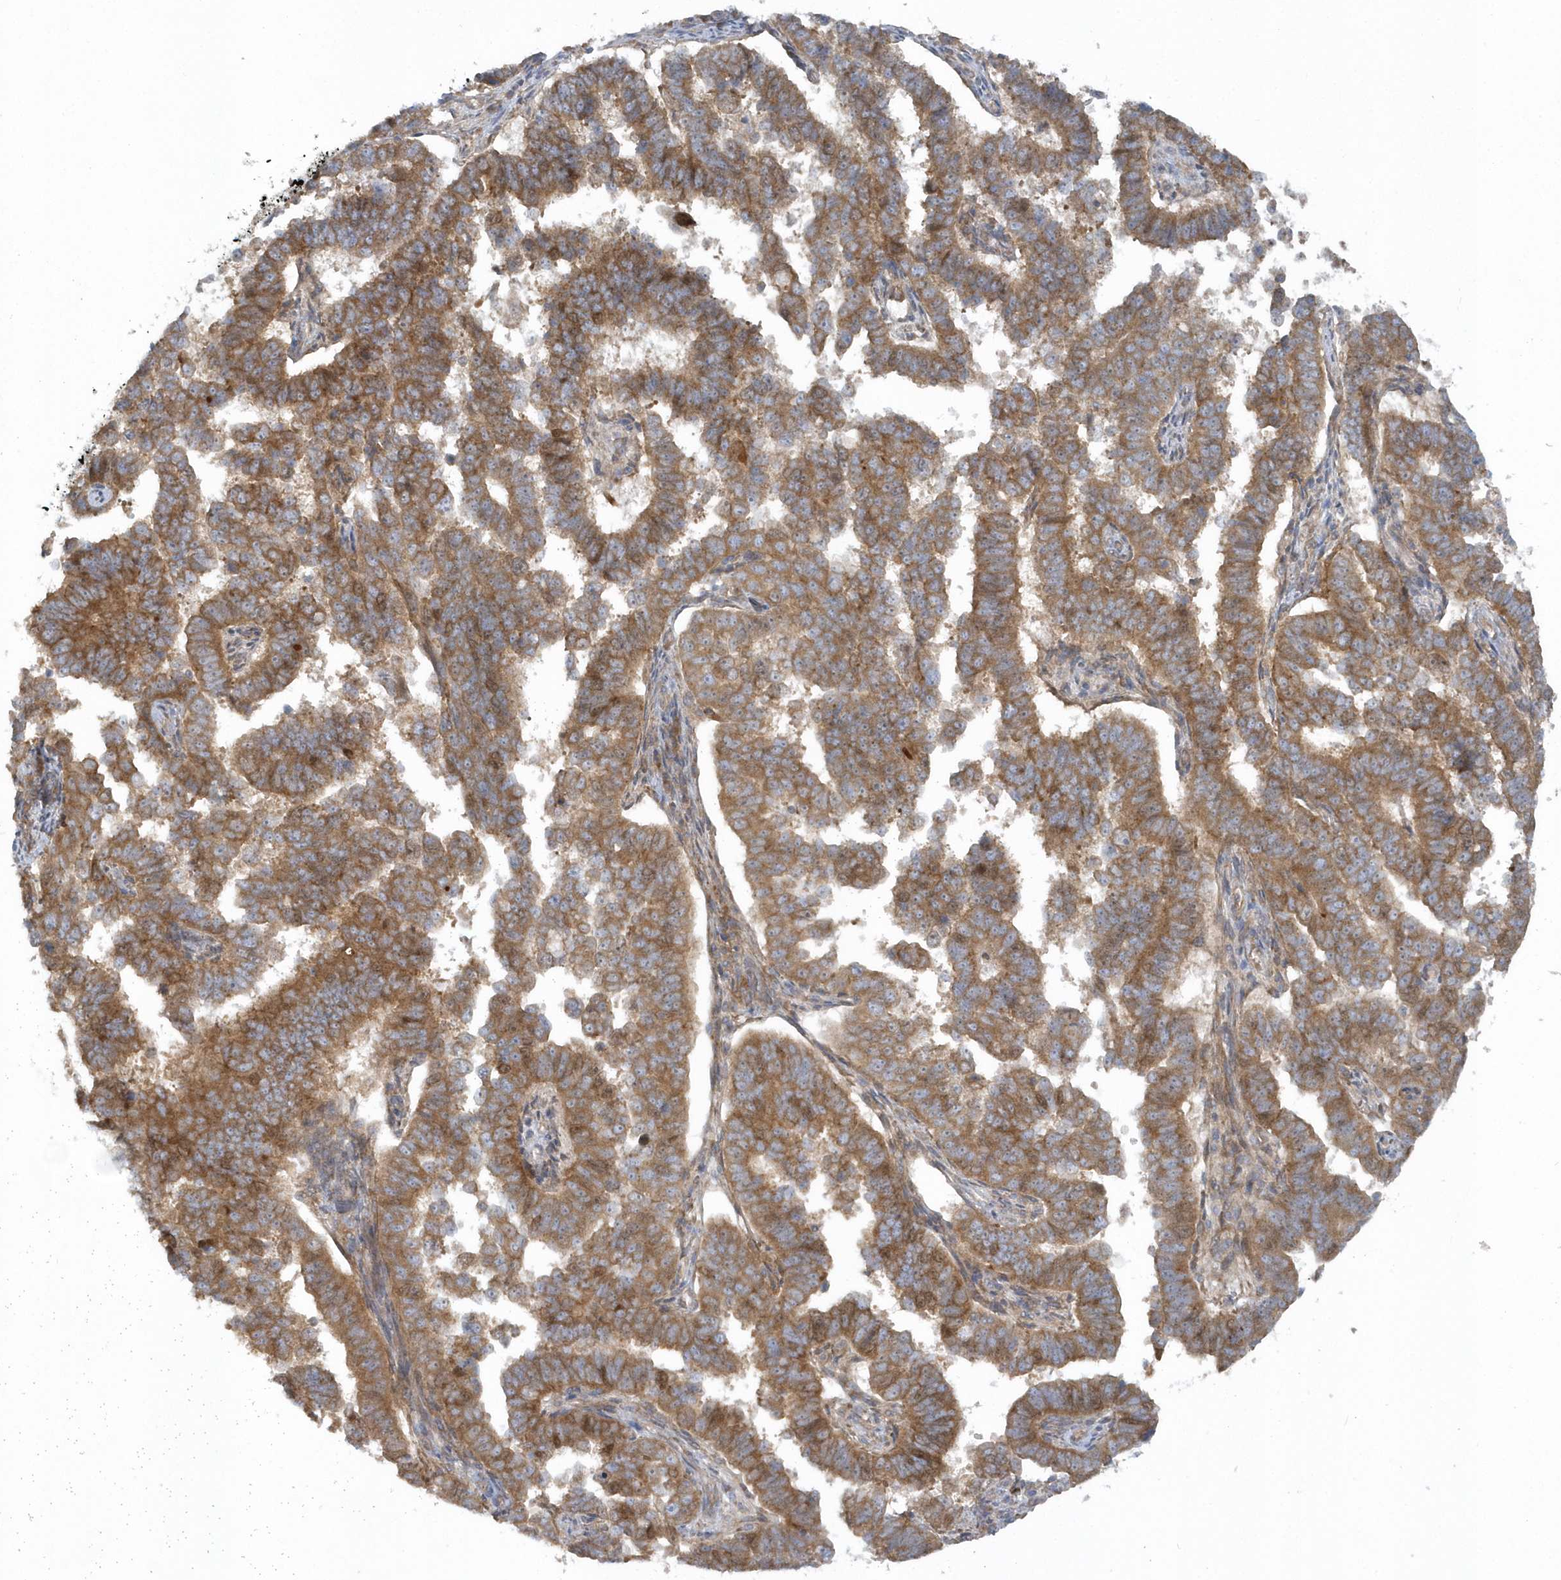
{"staining": {"intensity": "moderate", "quantity": ">75%", "location": "cytoplasmic/membranous"}, "tissue": "endometrial cancer", "cell_type": "Tumor cells", "image_type": "cancer", "snomed": [{"axis": "morphology", "description": "Adenocarcinoma, NOS"}, {"axis": "topography", "description": "Endometrium"}], "caption": "Immunohistochemistry (IHC) of human endometrial cancer exhibits medium levels of moderate cytoplasmic/membranous expression in about >75% of tumor cells.", "gene": "CNOT10", "patient": {"sex": "female", "age": 75}}